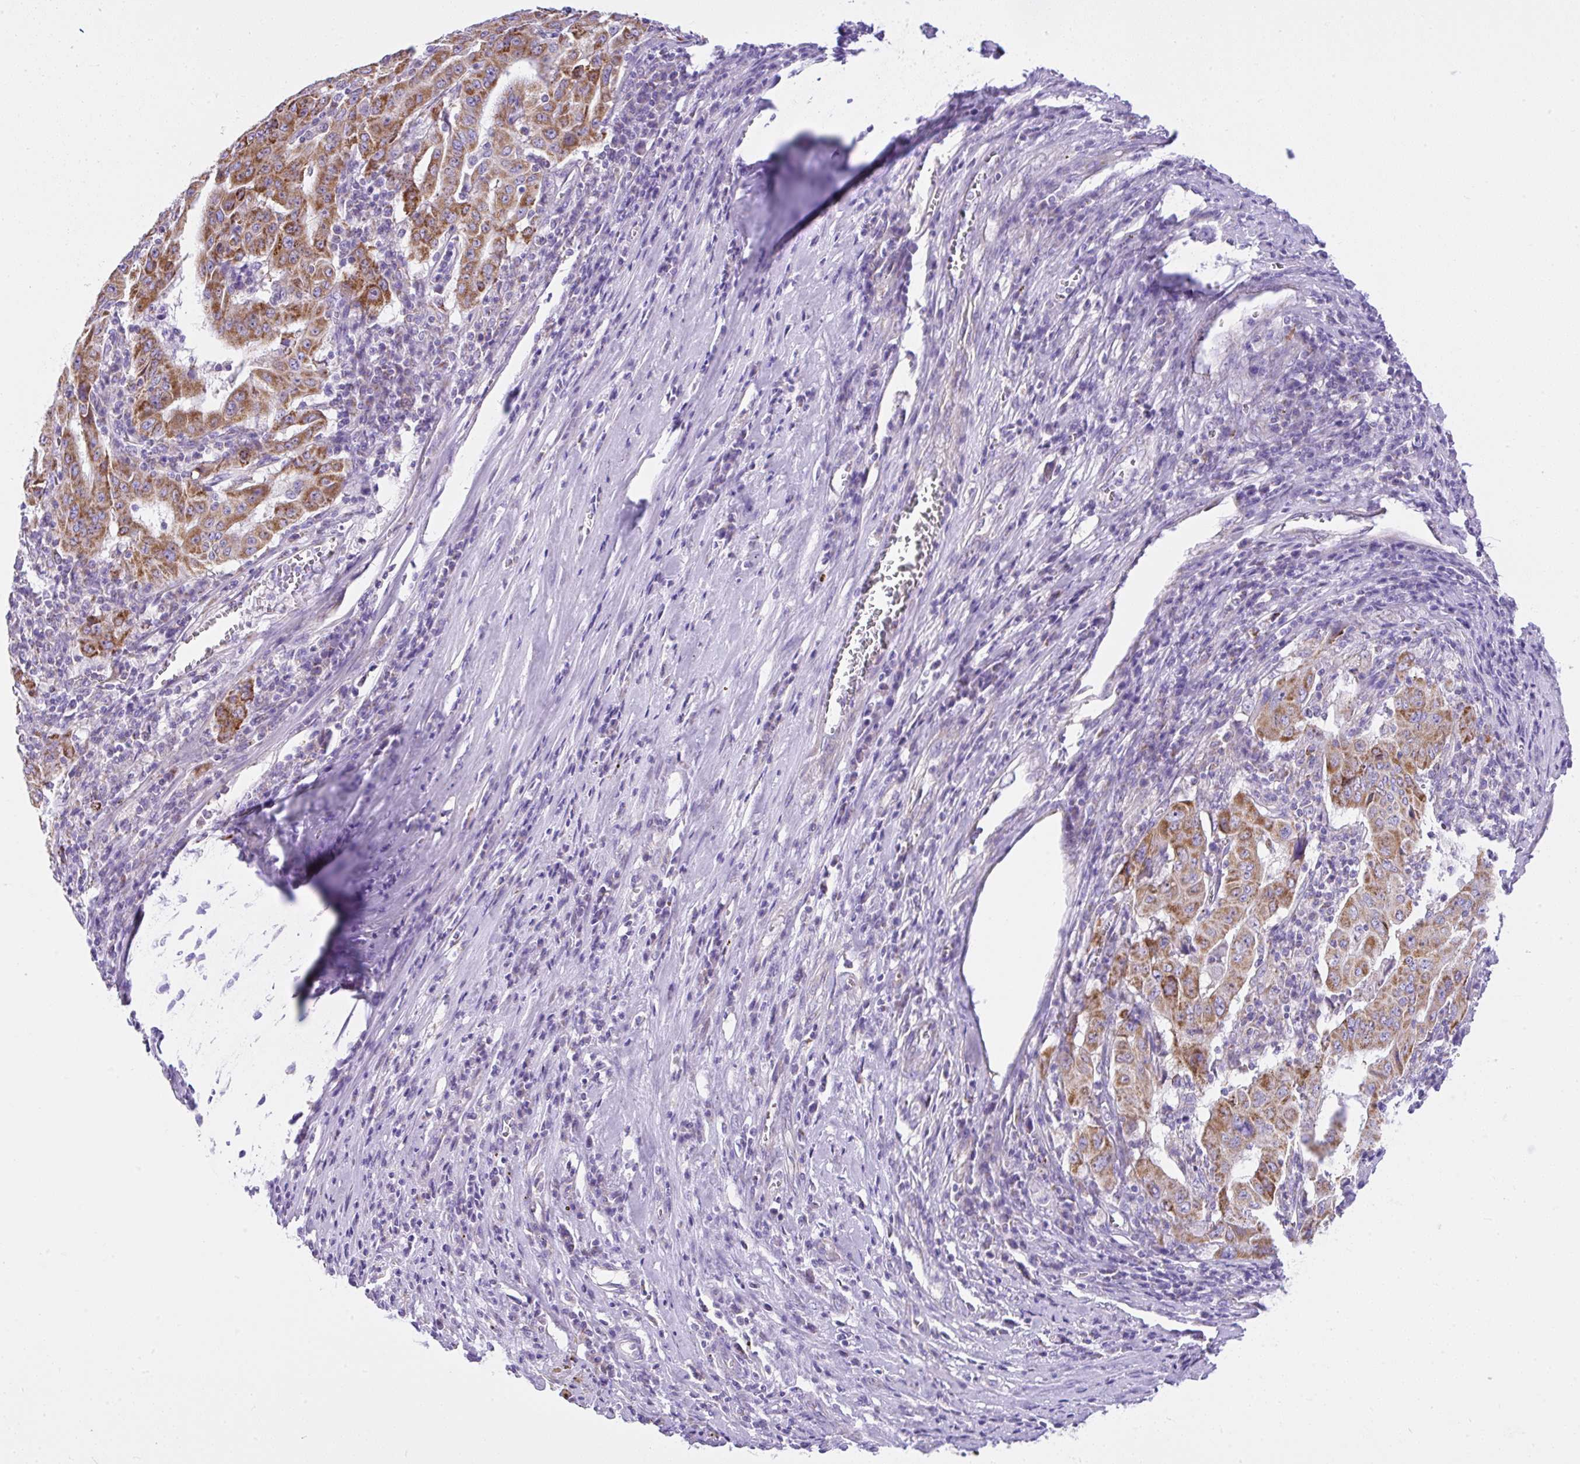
{"staining": {"intensity": "strong", "quantity": ">75%", "location": "cytoplasmic/membranous"}, "tissue": "pancreatic cancer", "cell_type": "Tumor cells", "image_type": "cancer", "snomed": [{"axis": "morphology", "description": "Adenocarcinoma, NOS"}, {"axis": "topography", "description": "Pancreas"}], "caption": "Pancreatic cancer tissue shows strong cytoplasmic/membranous positivity in about >75% of tumor cells, visualized by immunohistochemistry. The staining was performed using DAB, with brown indicating positive protein expression. Nuclei are stained blue with hematoxylin.", "gene": "SLC13A1", "patient": {"sex": "male", "age": 63}}